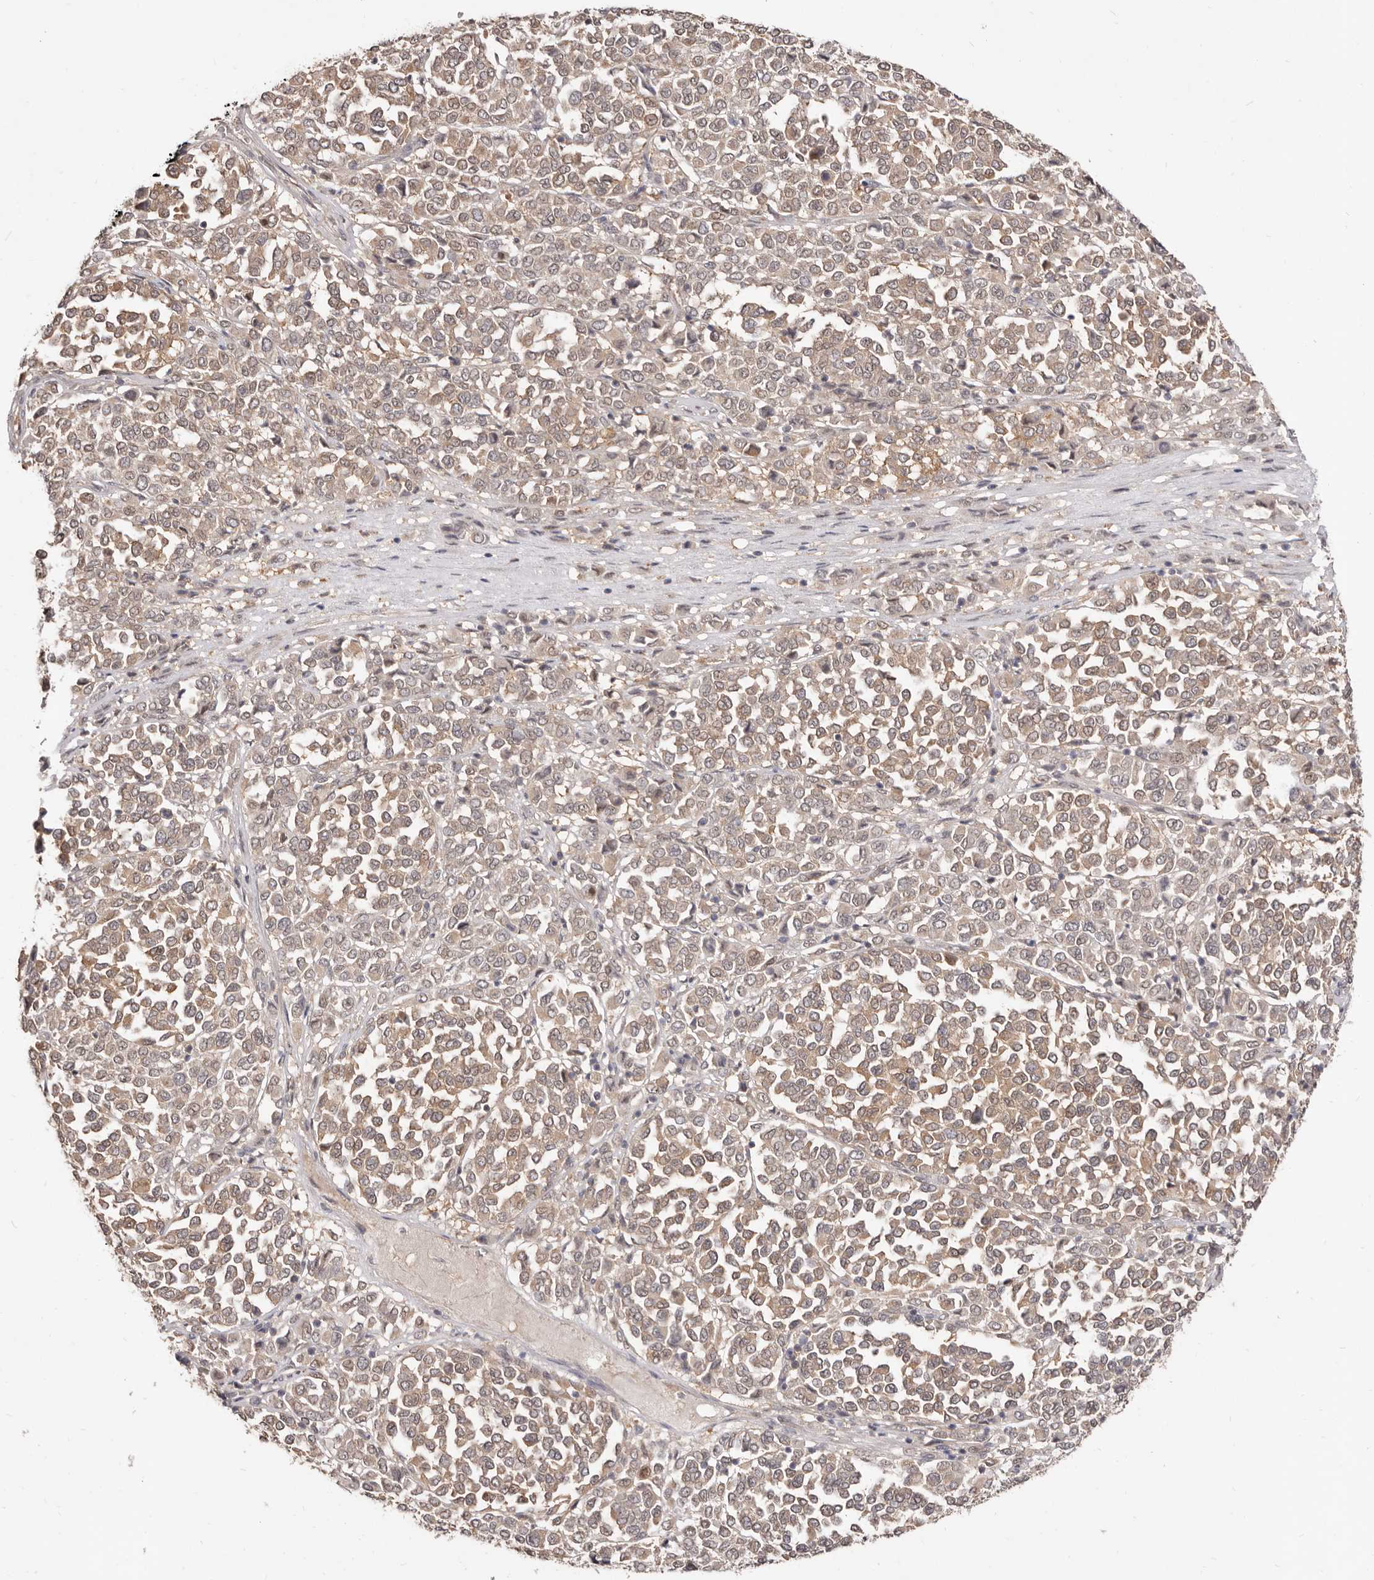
{"staining": {"intensity": "weak", "quantity": ">75%", "location": "cytoplasmic/membranous,nuclear"}, "tissue": "melanoma", "cell_type": "Tumor cells", "image_type": "cancer", "snomed": [{"axis": "morphology", "description": "Malignant melanoma, Metastatic site"}, {"axis": "topography", "description": "Pancreas"}], "caption": "Approximately >75% of tumor cells in melanoma show weak cytoplasmic/membranous and nuclear protein expression as visualized by brown immunohistochemical staining.", "gene": "TC2N", "patient": {"sex": "female", "age": 30}}